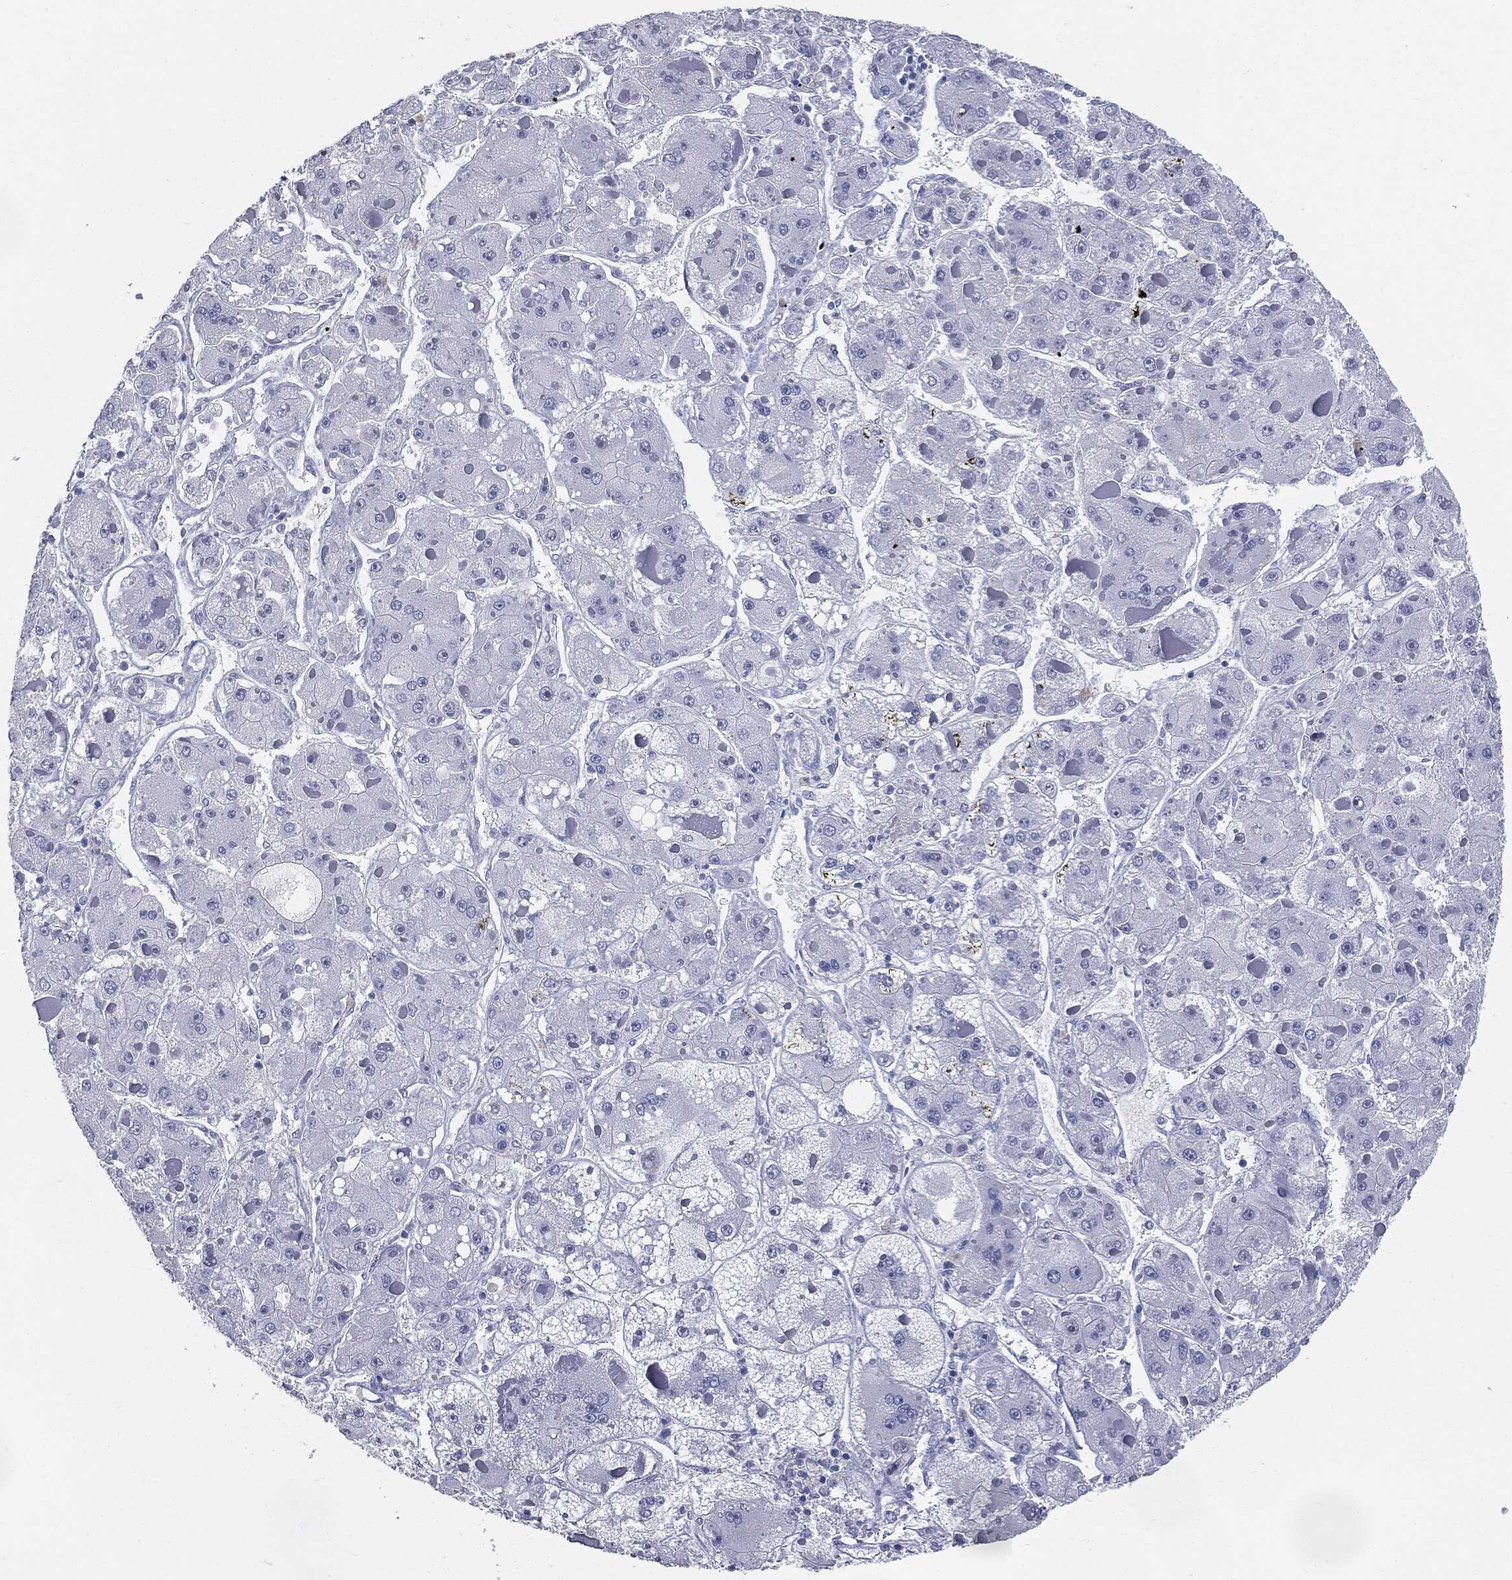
{"staining": {"intensity": "negative", "quantity": "none", "location": "none"}, "tissue": "liver cancer", "cell_type": "Tumor cells", "image_type": "cancer", "snomed": [{"axis": "morphology", "description": "Carcinoma, Hepatocellular, NOS"}, {"axis": "topography", "description": "Liver"}], "caption": "Immunohistochemical staining of human hepatocellular carcinoma (liver) shows no significant positivity in tumor cells.", "gene": "CUZD1", "patient": {"sex": "female", "age": 73}}